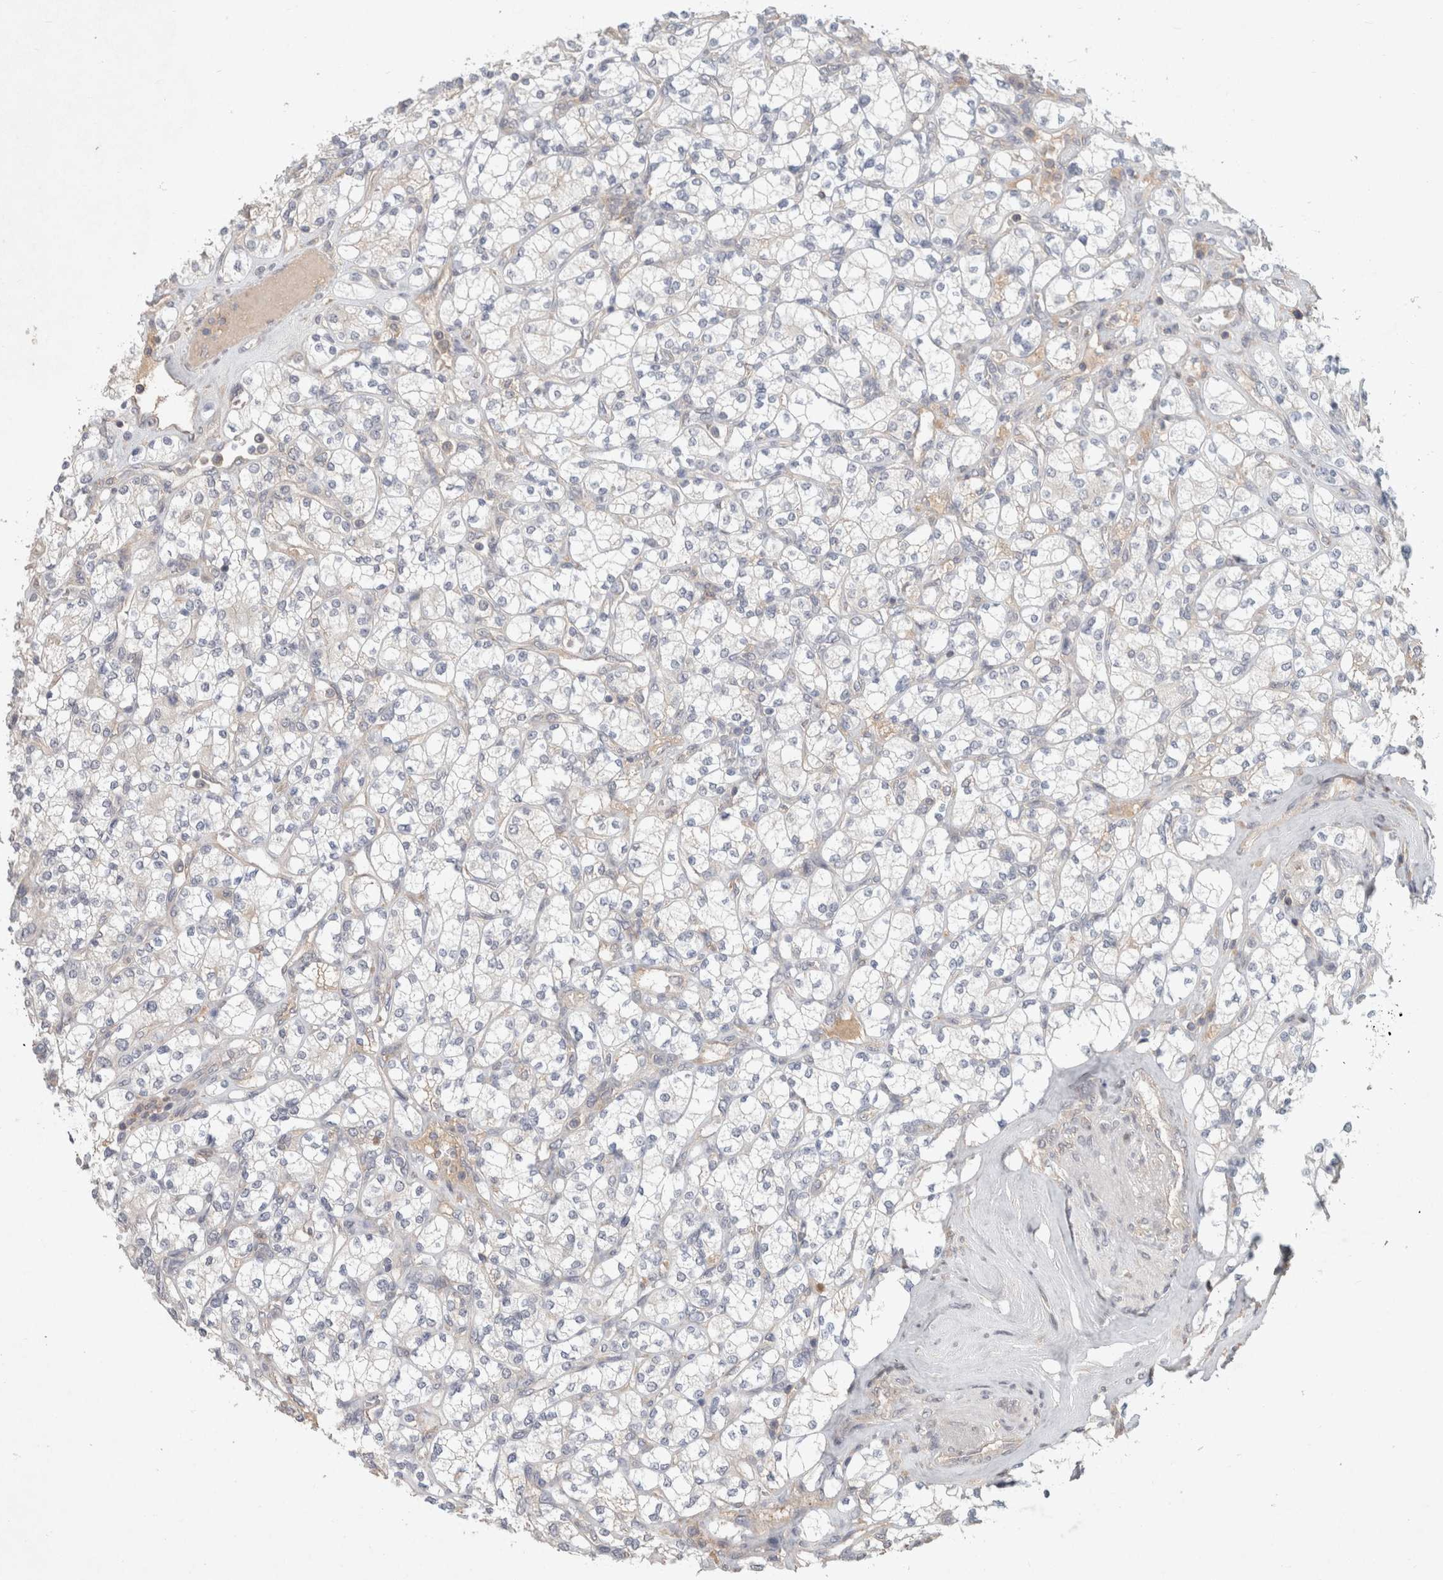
{"staining": {"intensity": "negative", "quantity": "none", "location": "none"}, "tissue": "renal cancer", "cell_type": "Tumor cells", "image_type": "cancer", "snomed": [{"axis": "morphology", "description": "Adenocarcinoma, NOS"}, {"axis": "topography", "description": "Kidney"}], "caption": "Renal cancer stained for a protein using immunohistochemistry (IHC) displays no expression tumor cells.", "gene": "RASAL2", "patient": {"sex": "male", "age": 77}}